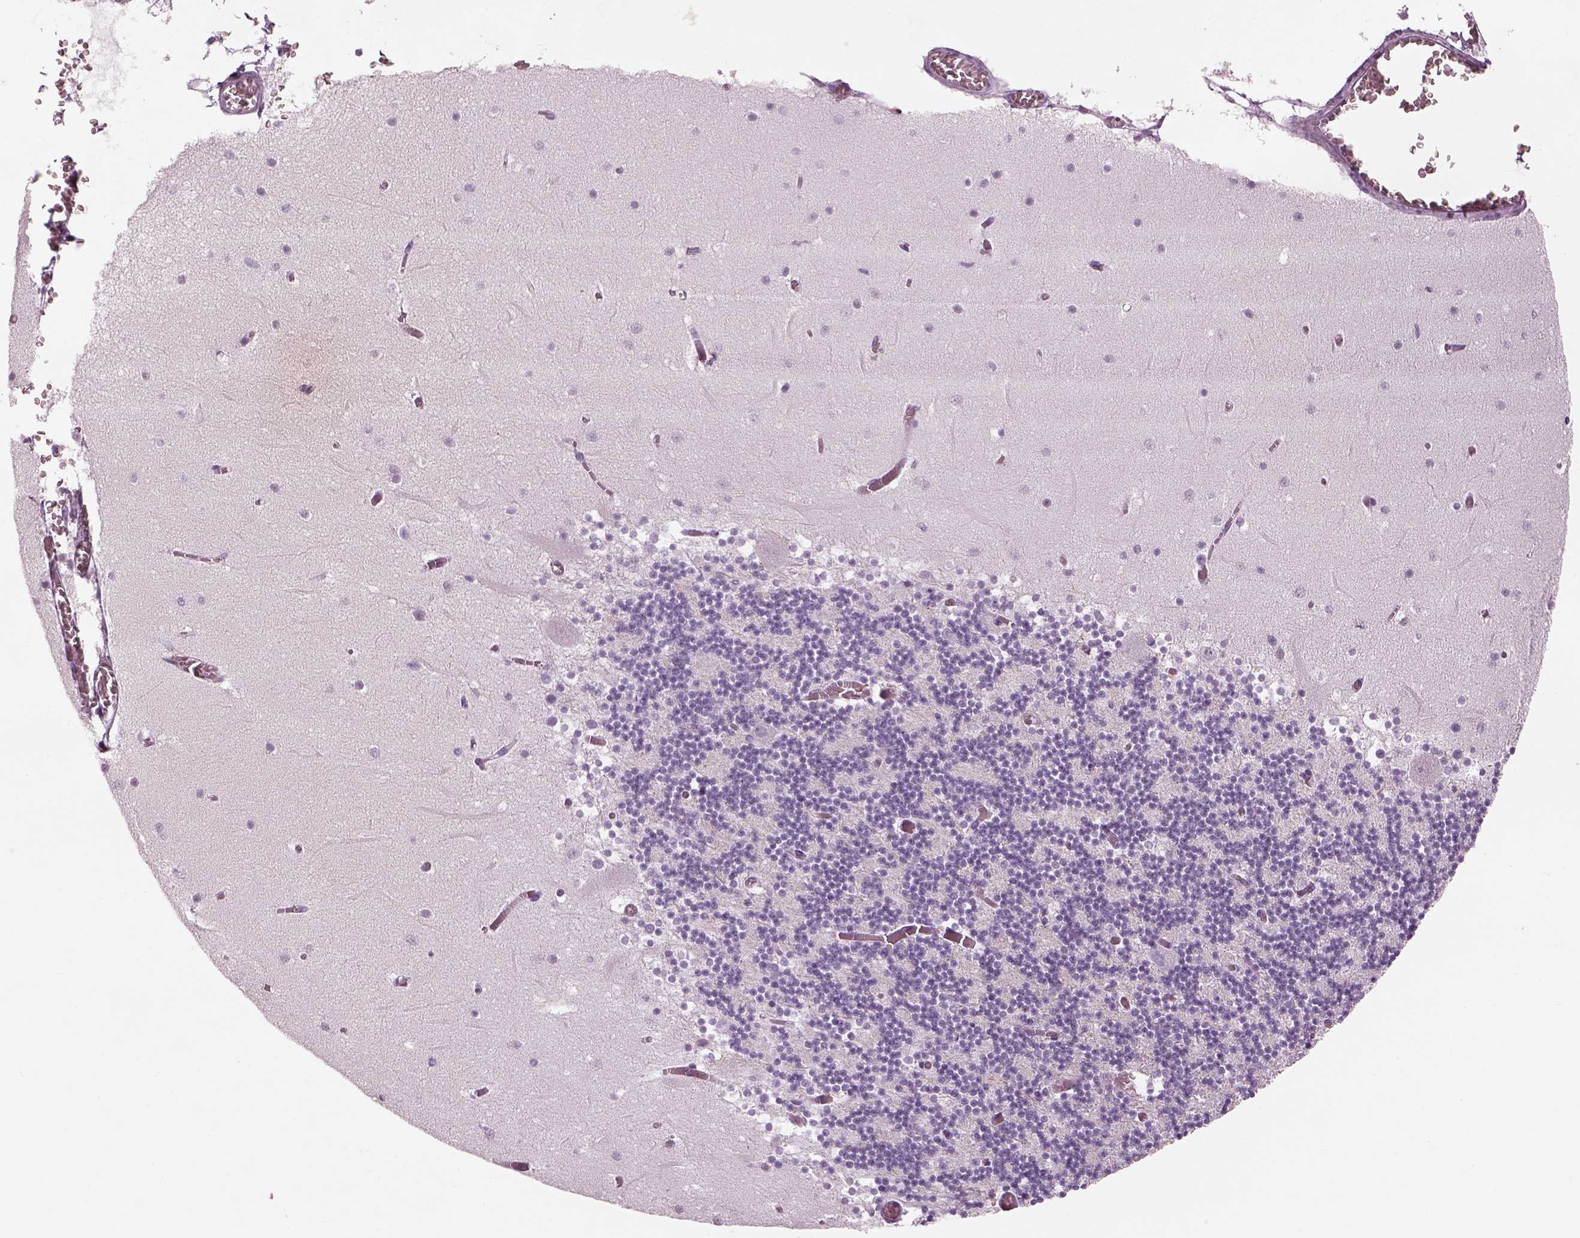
{"staining": {"intensity": "negative", "quantity": "none", "location": "none"}, "tissue": "cerebellum", "cell_type": "Cells in granular layer", "image_type": "normal", "snomed": [{"axis": "morphology", "description": "Normal tissue, NOS"}, {"axis": "topography", "description": "Cerebellum"}], "caption": "This is a micrograph of IHC staining of normal cerebellum, which shows no expression in cells in granular layer.", "gene": "PABPC1L2A", "patient": {"sex": "female", "age": 28}}